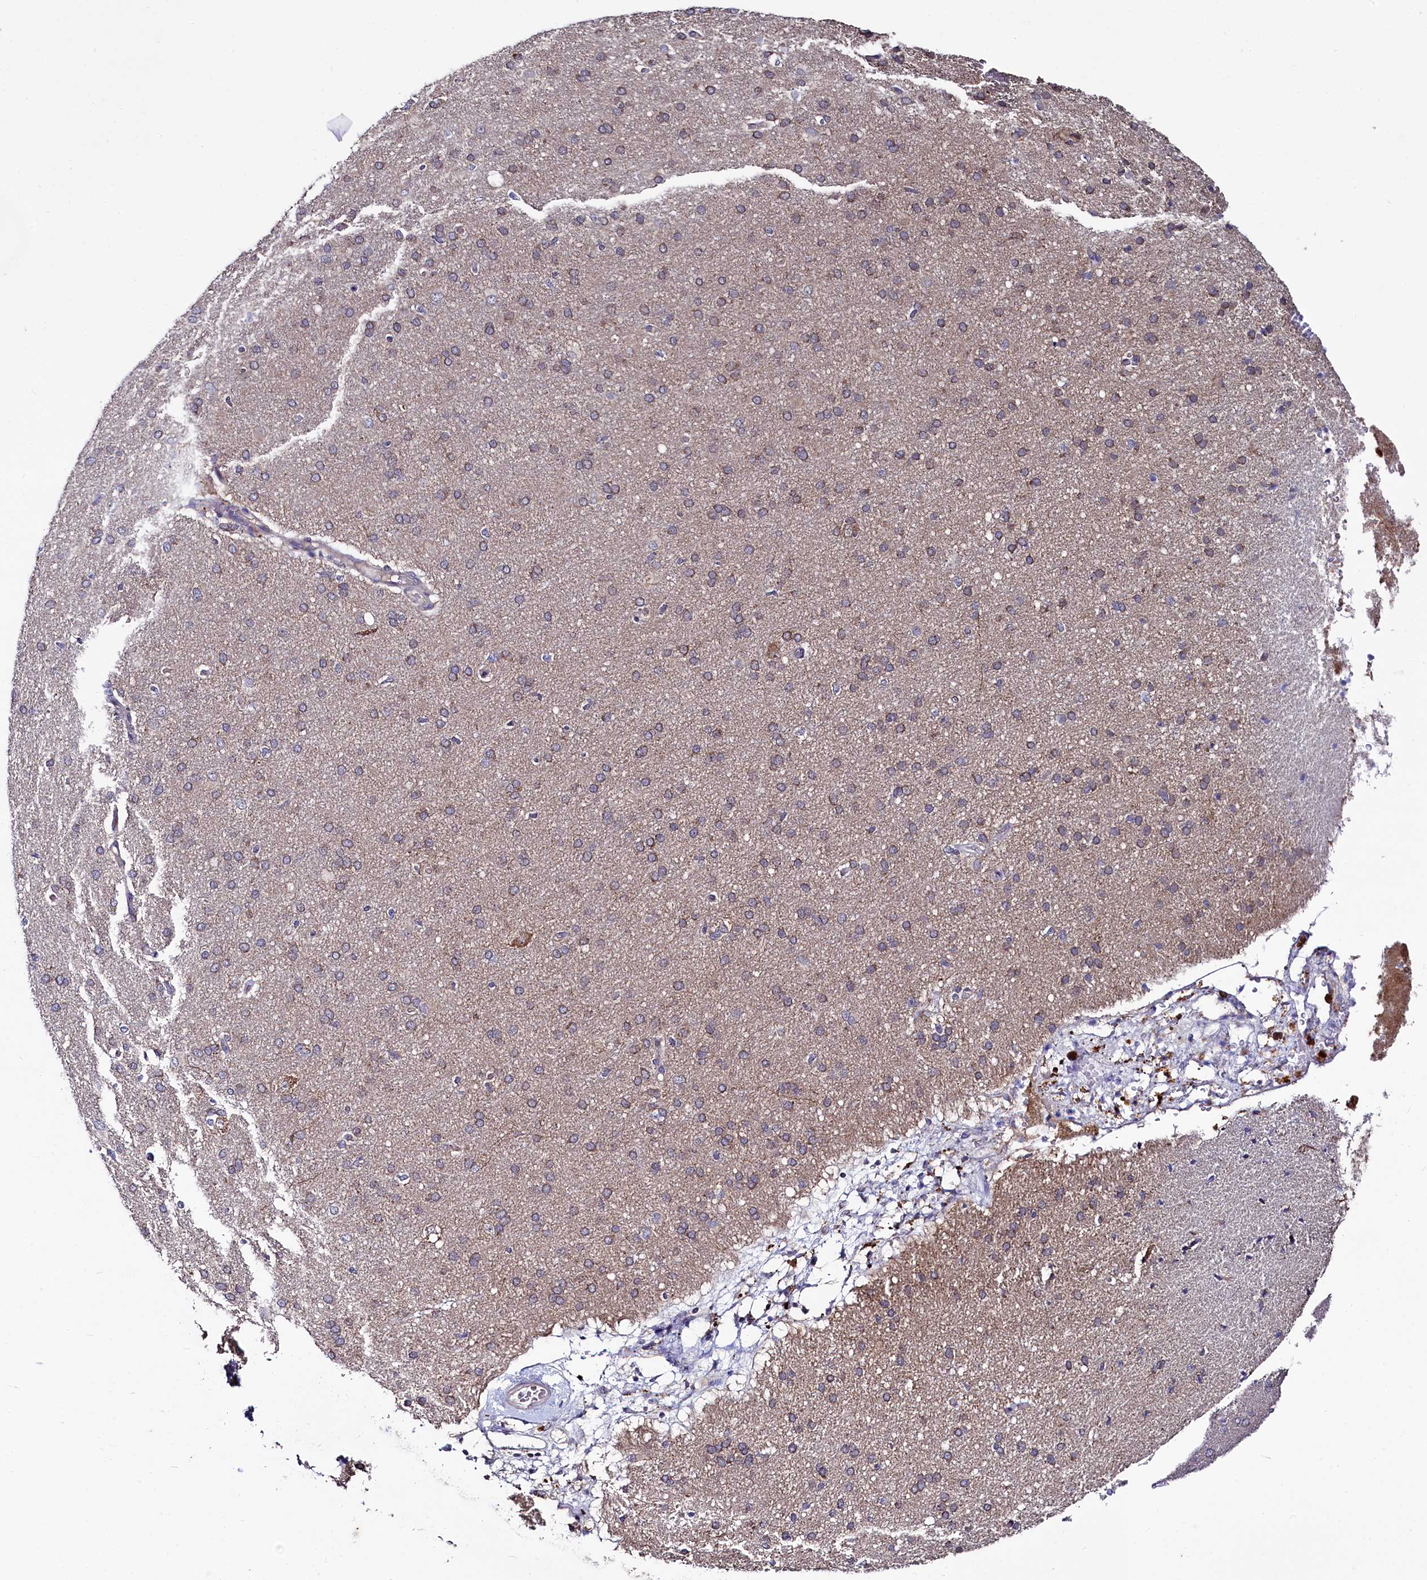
{"staining": {"intensity": "negative", "quantity": "none", "location": "none"}, "tissue": "cerebral cortex", "cell_type": "Endothelial cells", "image_type": "normal", "snomed": [{"axis": "morphology", "description": "Normal tissue, NOS"}, {"axis": "topography", "description": "Cerebral cortex"}], "caption": "IHC photomicrograph of benign cerebral cortex: cerebral cortex stained with DAB reveals no significant protein staining in endothelial cells.", "gene": "MRPL57", "patient": {"sex": "male", "age": 62}}